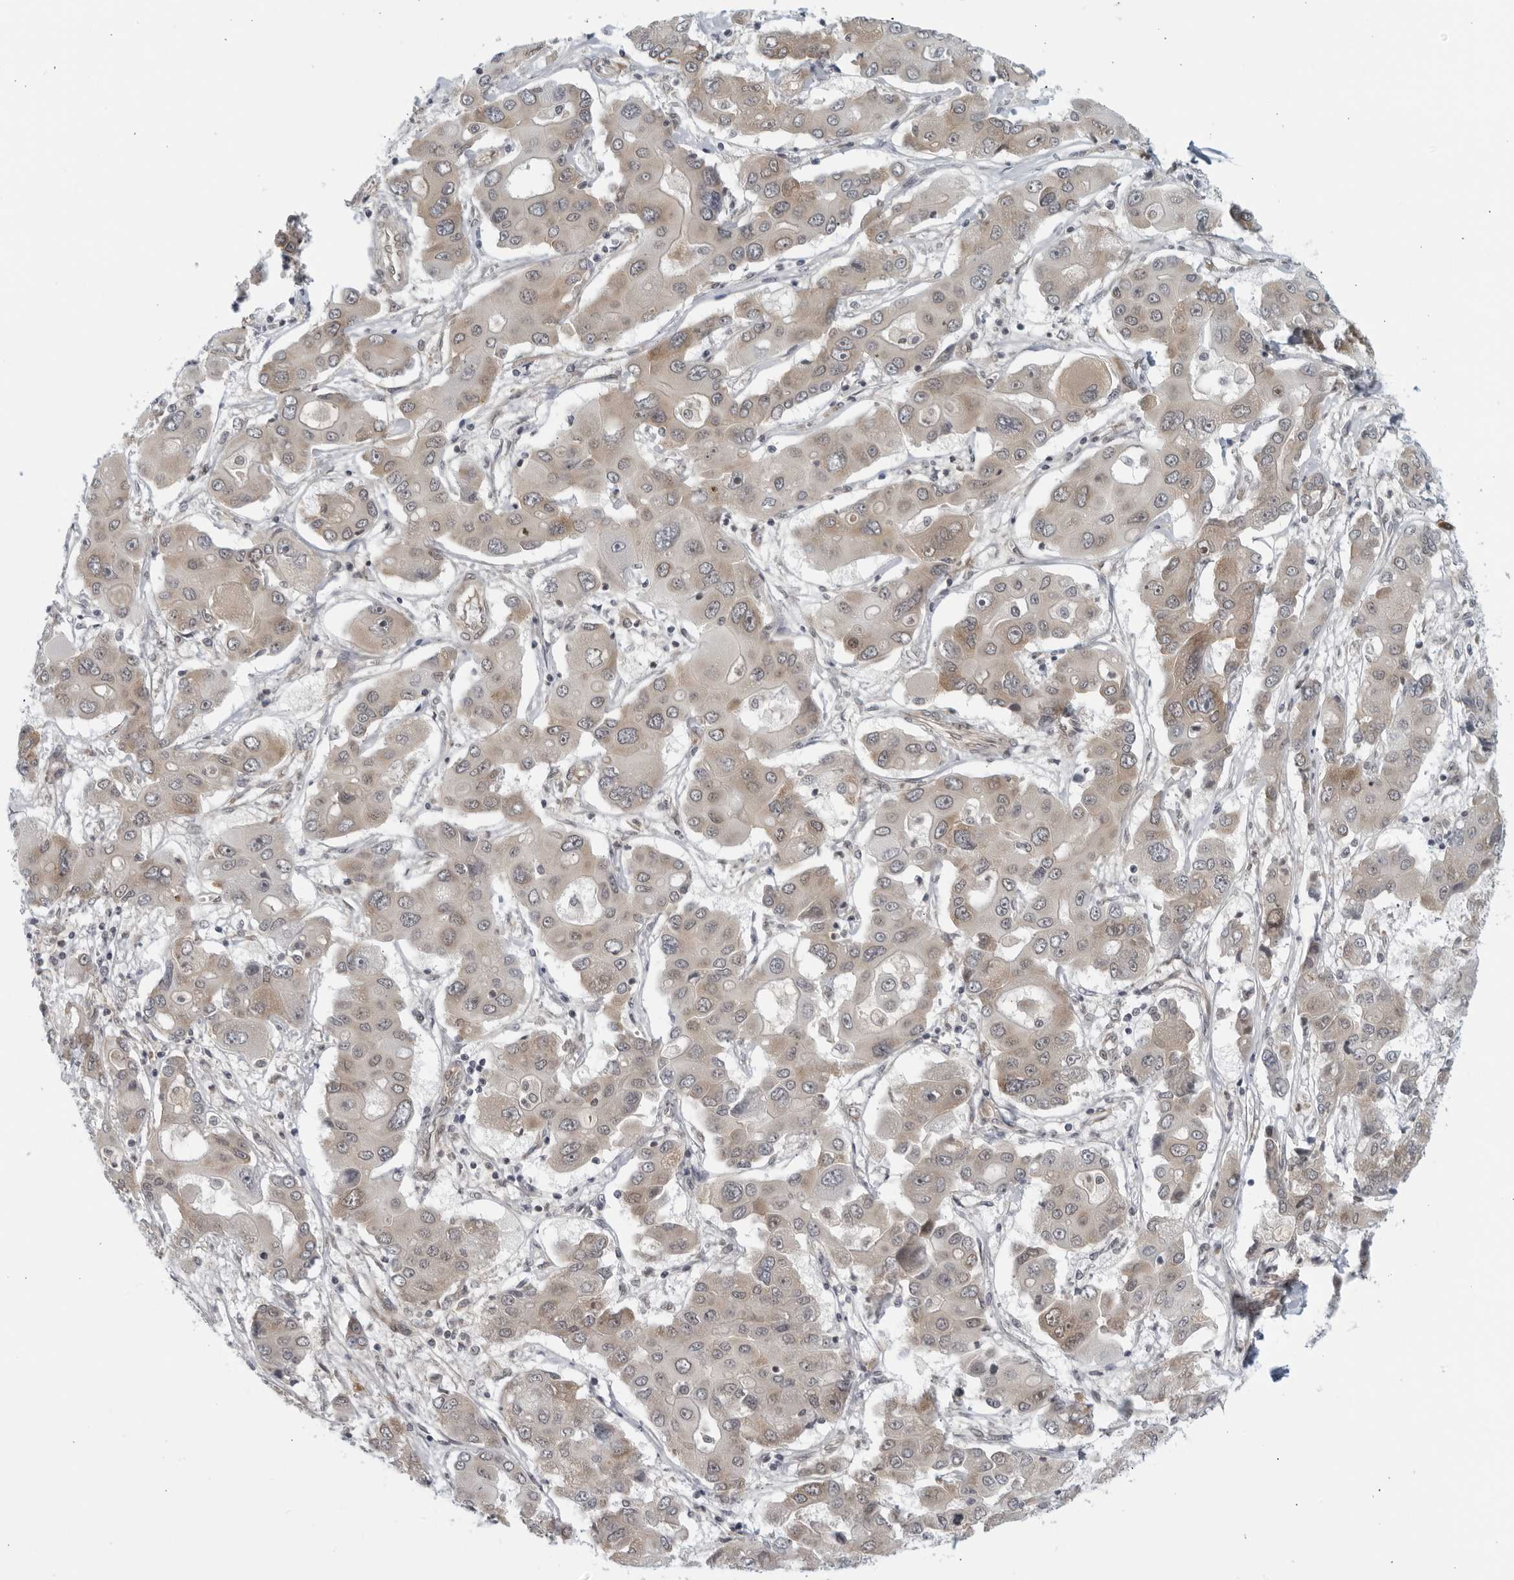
{"staining": {"intensity": "weak", "quantity": "<25%", "location": "cytoplasmic/membranous"}, "tissue": "liver cancer", "cell_type": "Tumor cells", "image_type": "cancer", "snomed": [{"axis": "morphology", "description": "Cholangiocarcinoma"}, {"axis": "topography", "description": "Liver"}], "caption": "Immunohistochemical staining of liver cancer demonstrates no significant positivity in tumor cells.", "gene": "RC3H1", "patient": {"sex": "male", "age": 67}}